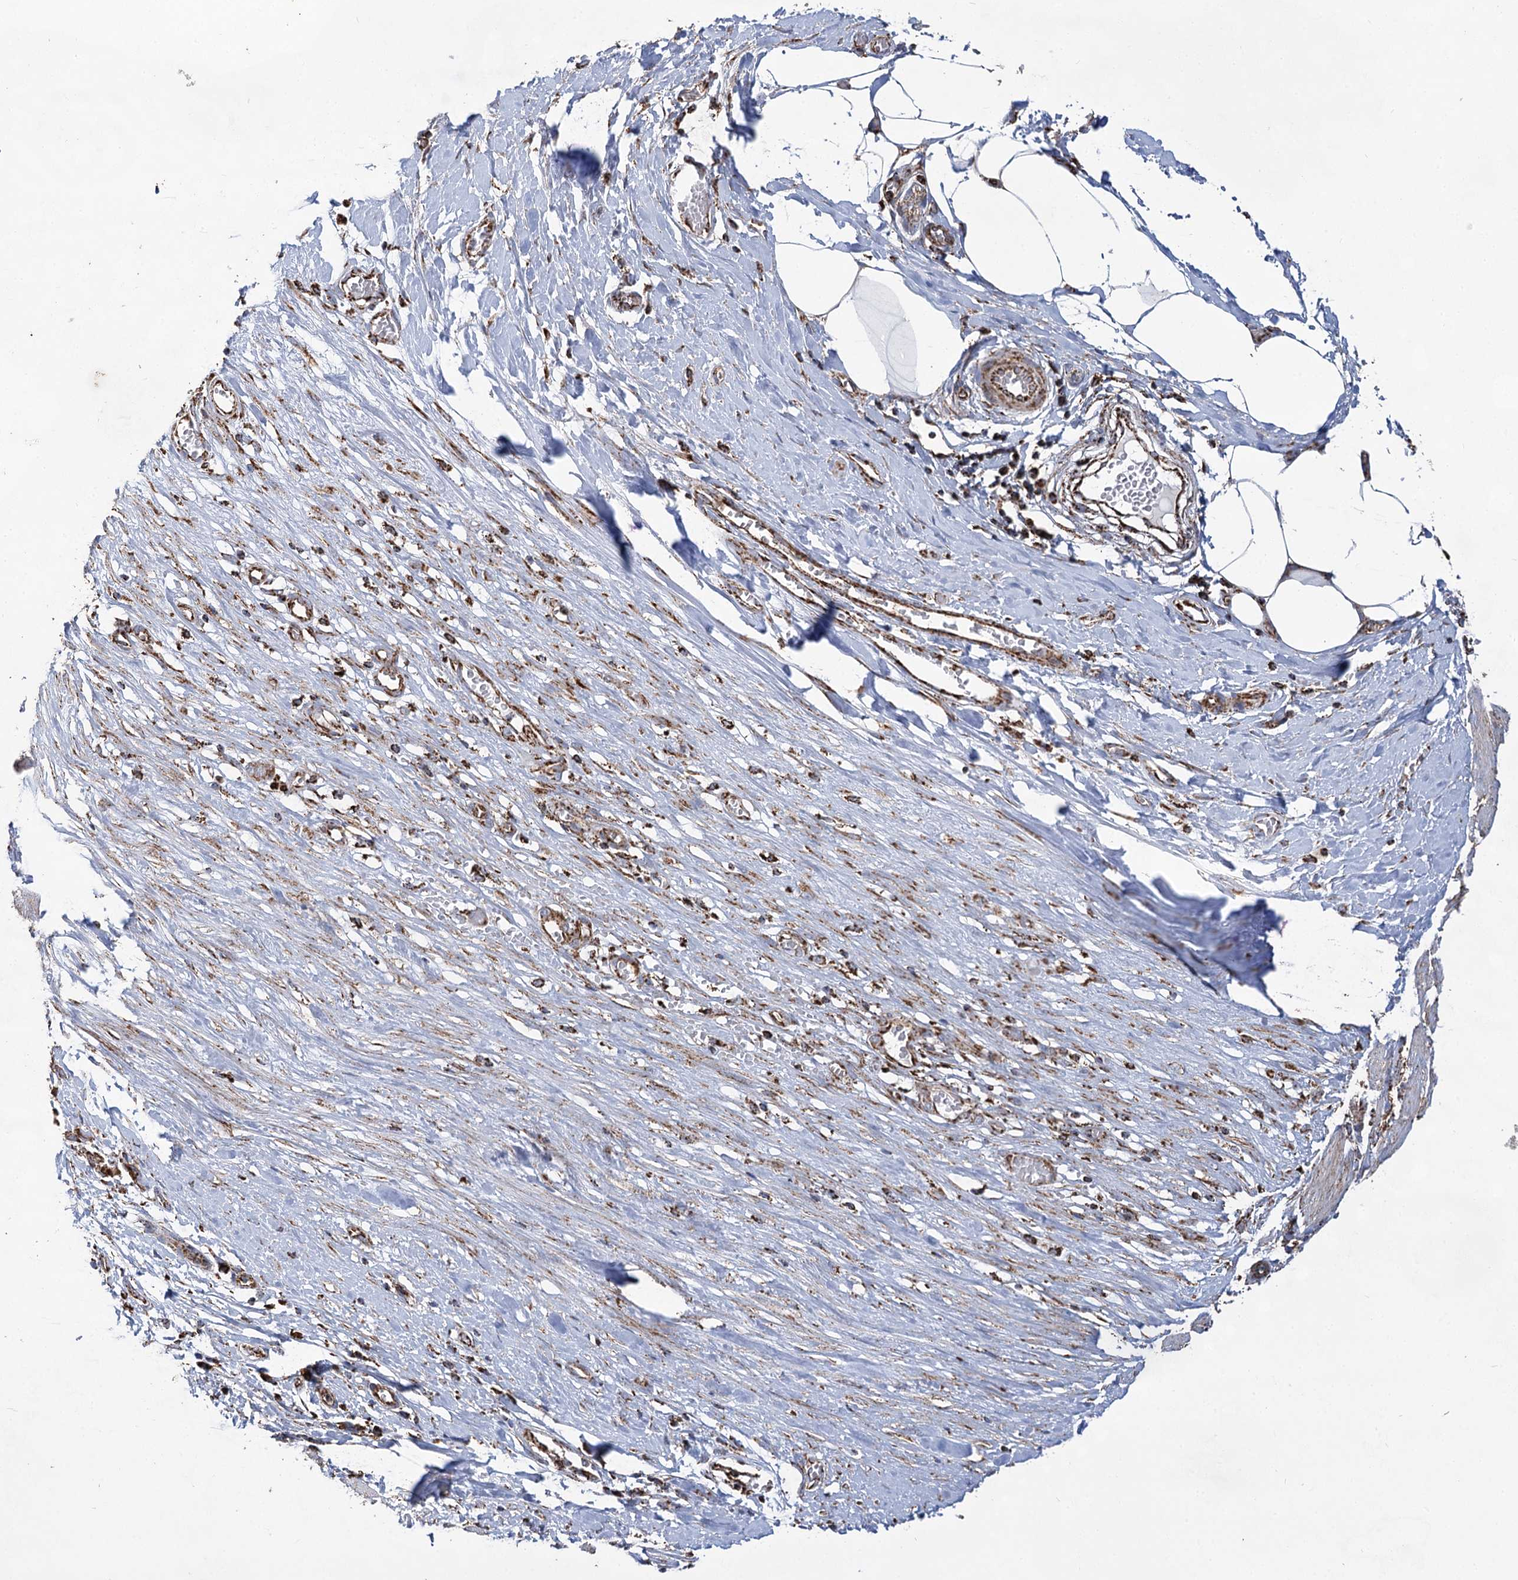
{"staining": {"intensity": "moderate", "quantity": ">75%", "location": "cytoplasmic/membranous"}, "tissue": "smooth muscle", "cell_type": "Smooth muscle cells", "image_type": "normal", "snomed": [{"axis": "morphology", "description": "Normal tissue, NOS"}, {"axis": "morphology", "description": "Adenocarcinoma, NOS"}, {"axis": "topography", "description": "Colon"}, {"axis": "topography", "description": "Peripheral nerve tissue"}], "caption": "Moderate cytoplasmic/membranous protein positivity is present in about >75% of smooth muscle cells in smooth muscle. (brown staining indicates protein expression, while blue staining denotes nuclei).", "gene": "NADK2", "patient": {"sex": "male", "age": 14}}